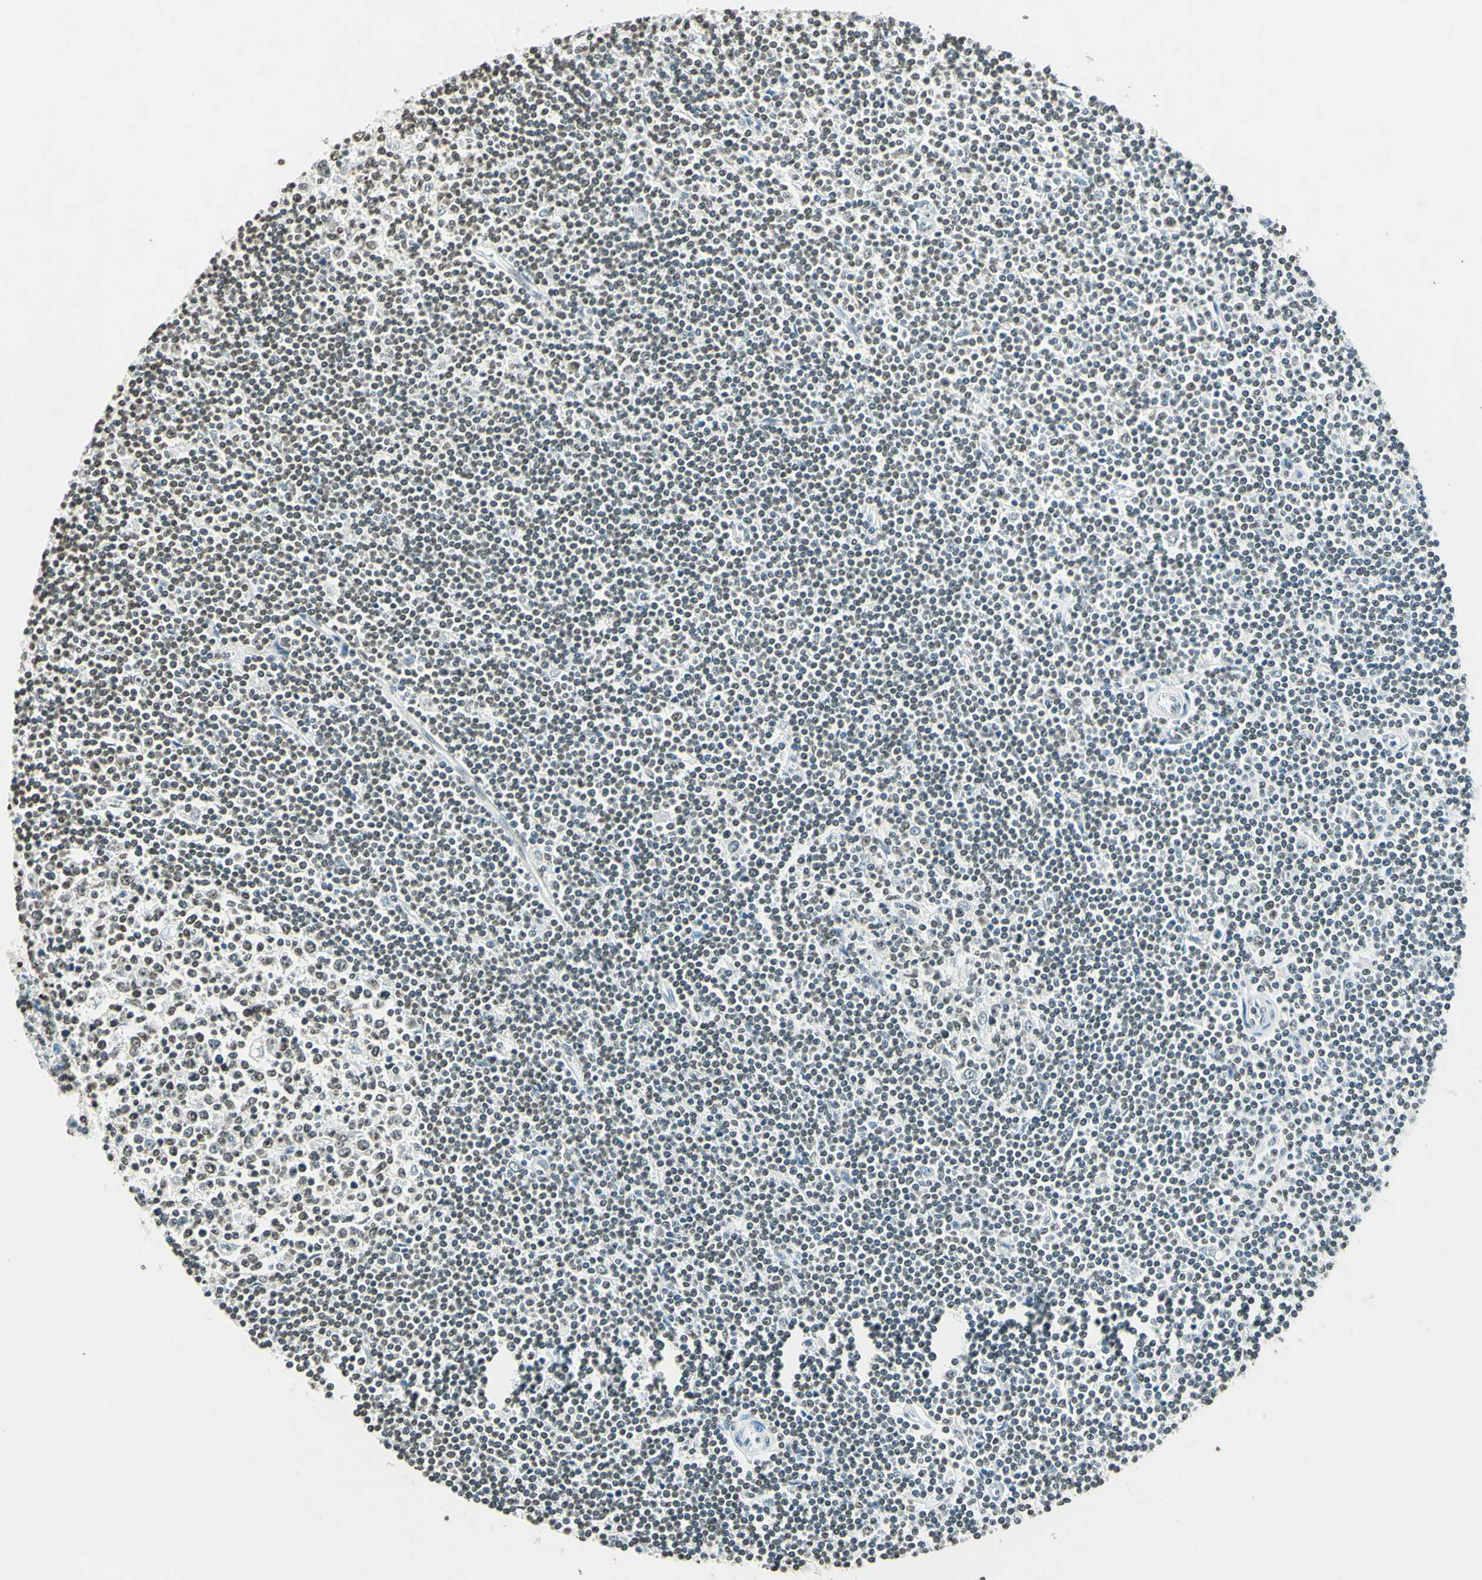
{"staining": {"intensity": "weak", "quantity": "25%-75%", "location": "nuclear"}, "tissue": "lymphoma", "cell_type": "Tumor cells", "image_type": "cancer", "snomed": [{"axis": "morphology", "description": "Malignant lymphoma, non-Hodgkin's type, Low grade"}, {"axis": "topography", "description": "Spleen"}], "caption": "Weak nuclear staining for a protein is identified in approximately 25%-75% of tumor cells of malignant lymphoma, non-Hodgkin's type (low-grade) using immunohistochemistry (IHC).", "gene": "MSH2", "patient": {"sex": "male", "age": 76}}